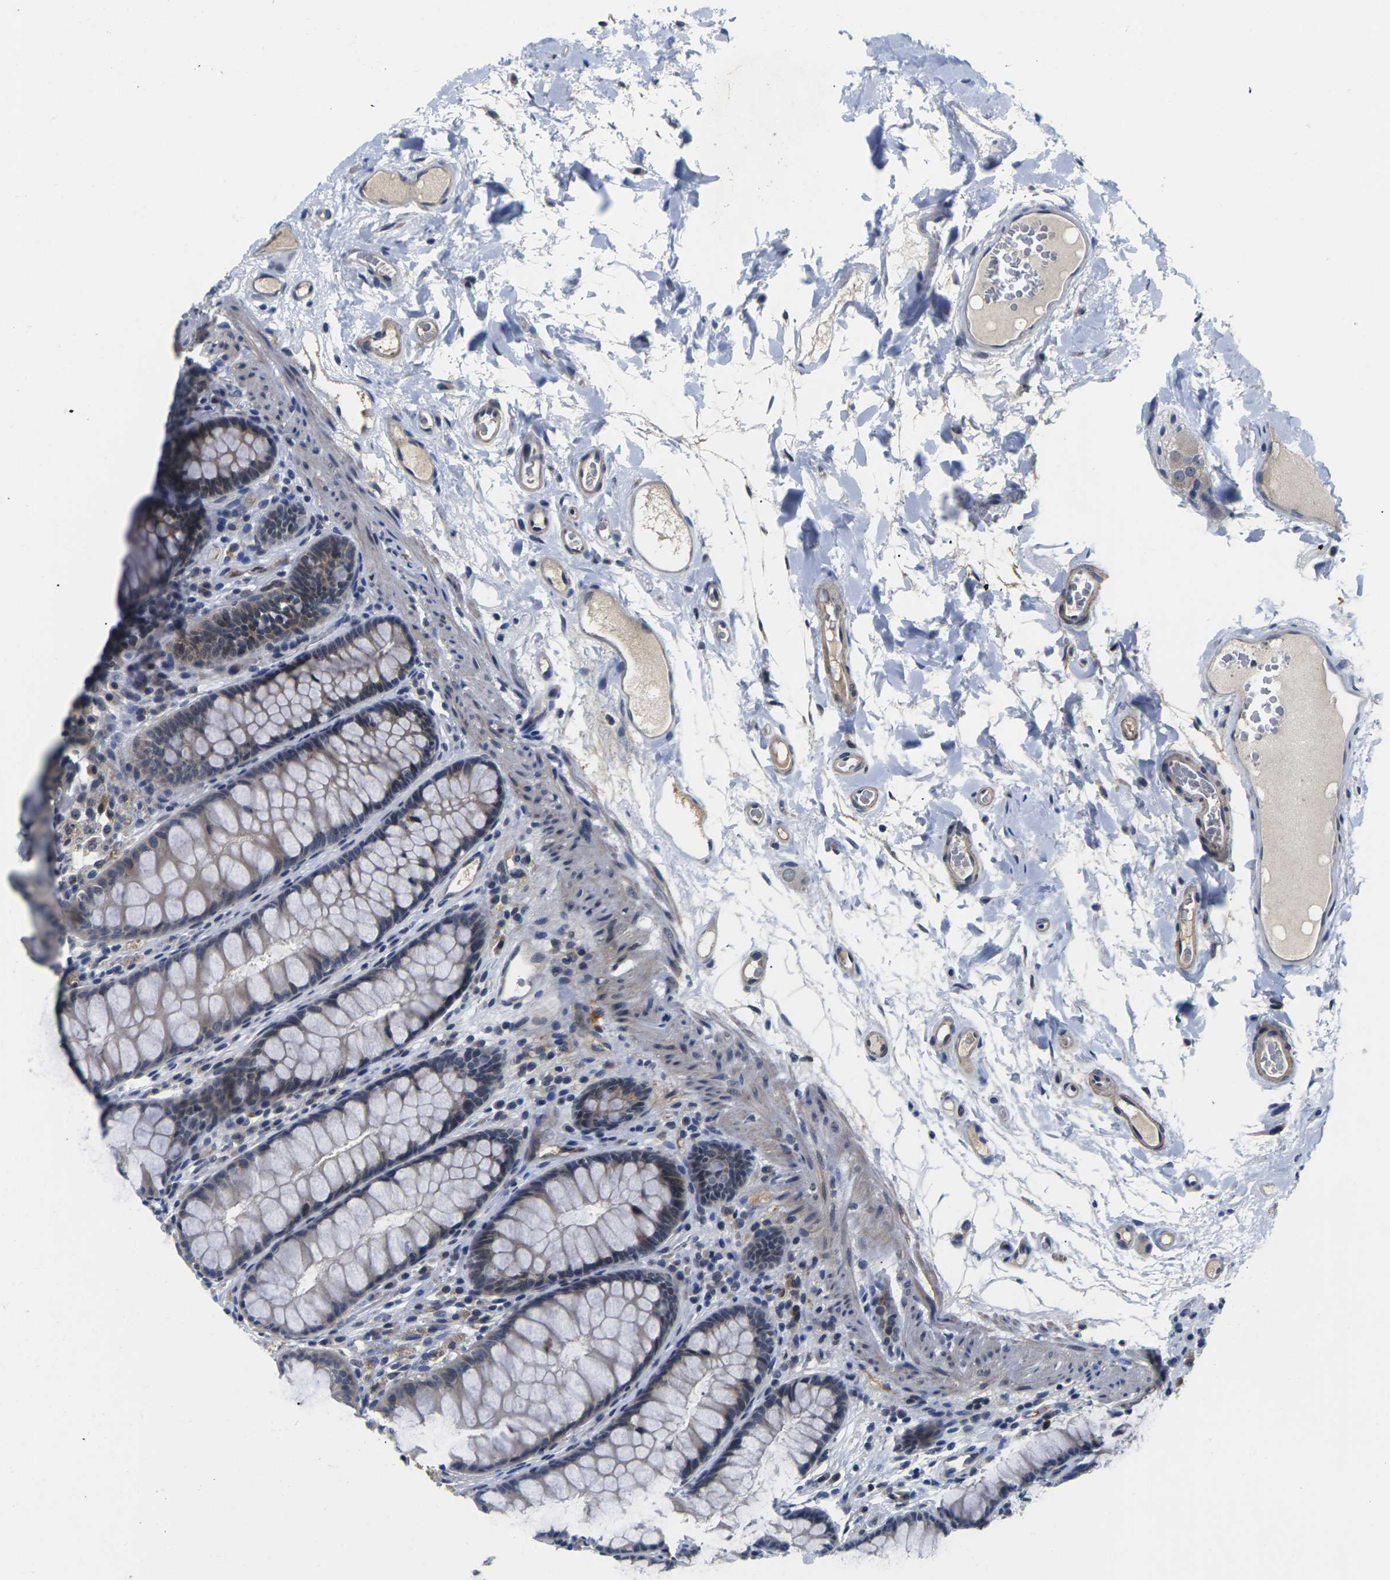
{"staining": {"intensity": "weak", "quantity": "25%-75%", "location": "cytoplasmic/membranous"}, "tissue": "colon", "cell_type": "Endothelial cells", "image_type": "normal", "snomed": [{"axis": "morphology", "description": "Normal tissue, NOS"}, {"axis": "topography", "description": "Colon"}], "caption": "Weak cytoplasmic/membranous staining is seen in about 25%-75% of endothelial cells in unremarkable colon. (Stains: DAB (3,3'-diaminobenzidine) in brown, nuclei in blue, Microscopy: brightfield microscopy at high magnification).", "gene": "ST6GAL2", "patient": {"sex": "female", "age": 55}}